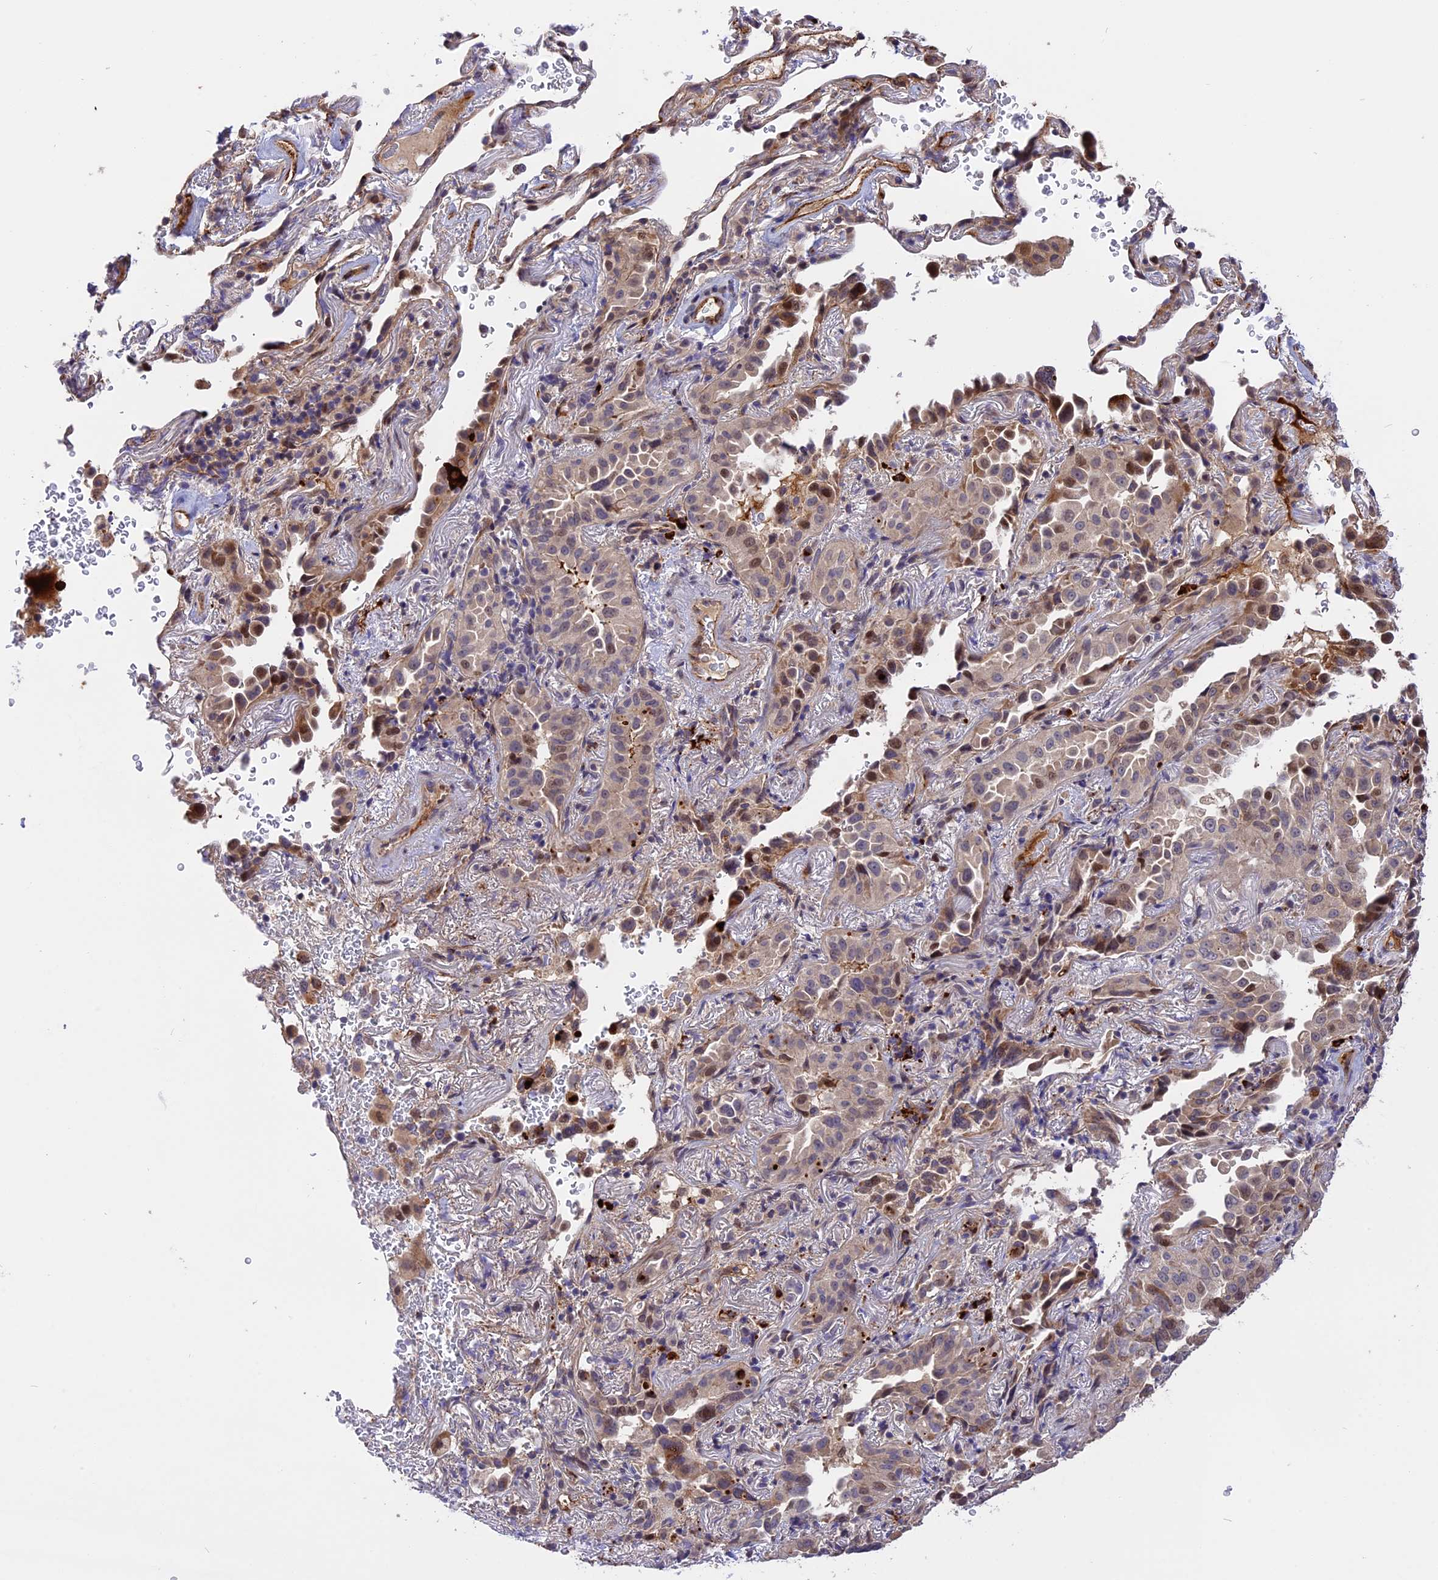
{"staining": {"intensity": "weak", "quantity": "25%-75%", "location": "cytoplasmic/membranous,nuclear"}, "tissue": "lung cancer", "cell_type": "Tumor cells", "image_type": "cancer", "snomed": [{"axis": "morphology", "description": "Adenocarcinoma, NOS"}, {"axis": "topography", "description": "Lung"}], "caption": "Adenocarcinoma (lung) stained with immunohistochemistry (IHC) demonstrates weak cytoplasmic/membranous and nuclear expression in approximately 25%-75% of tumor cells.", "gene": "MFSD2A", "patient": {"sex": "female", "age": 69}}